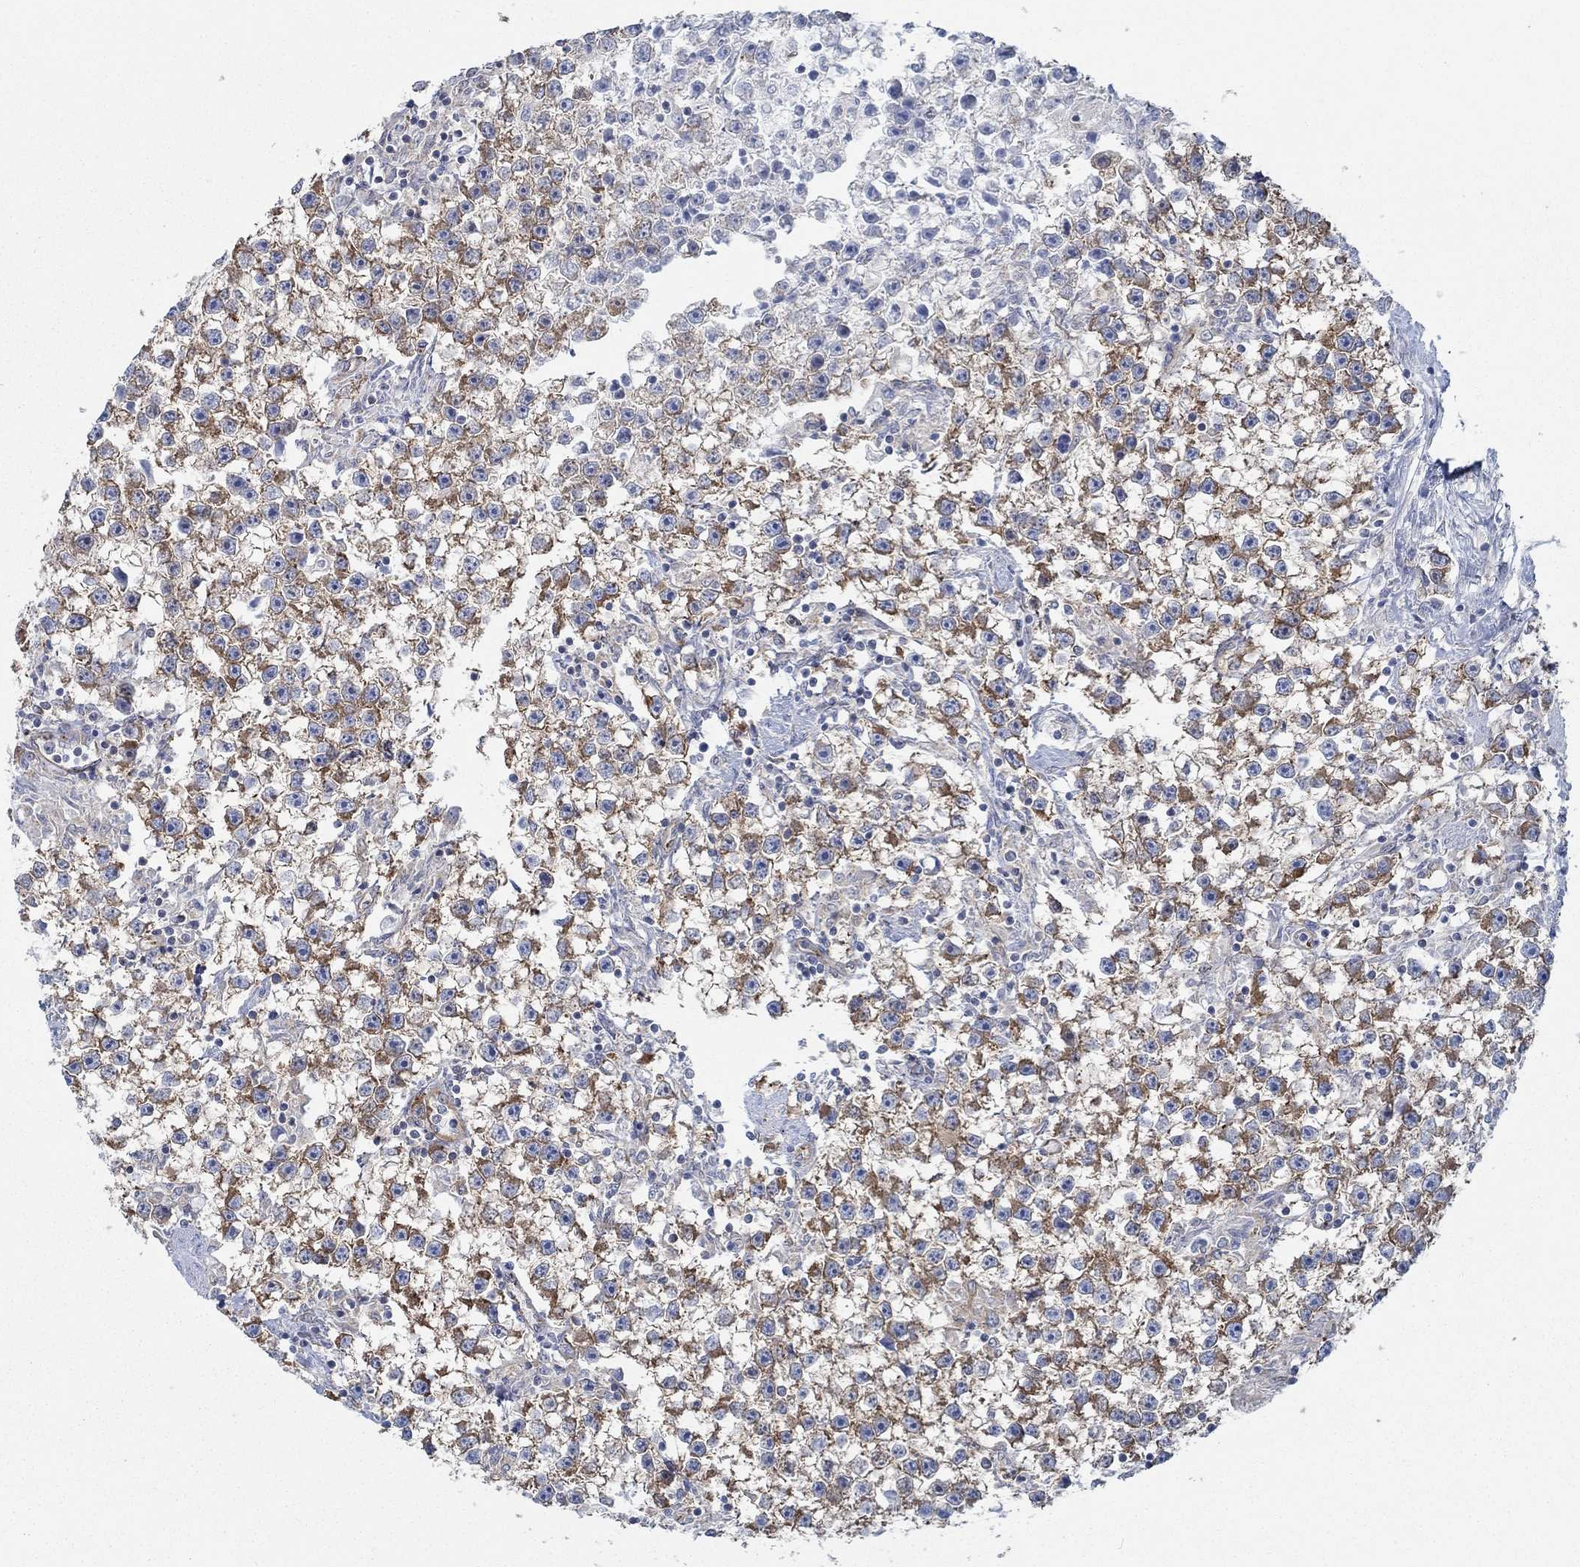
{"staining": {"intensity": "strong", "quantity": ">75%", "location": "cytoplasmic/membranous"}, "tissue": "testis cancer", "cell_type": "Tumor cells", "image_type": "cancer", "snomed": [{"axis": "morphology", "description": "Seminoma, NOS"}, {"axis": "topography", "description": "Testis"}], "caption": "Testis cancer was stained to show a protein in brown. There is high levels of strong cytoplasmic/membranous staining in approximately >75% of tumor cells.", "gene": "SPAG9", "patient": {"sex": "male", "age": 59}}